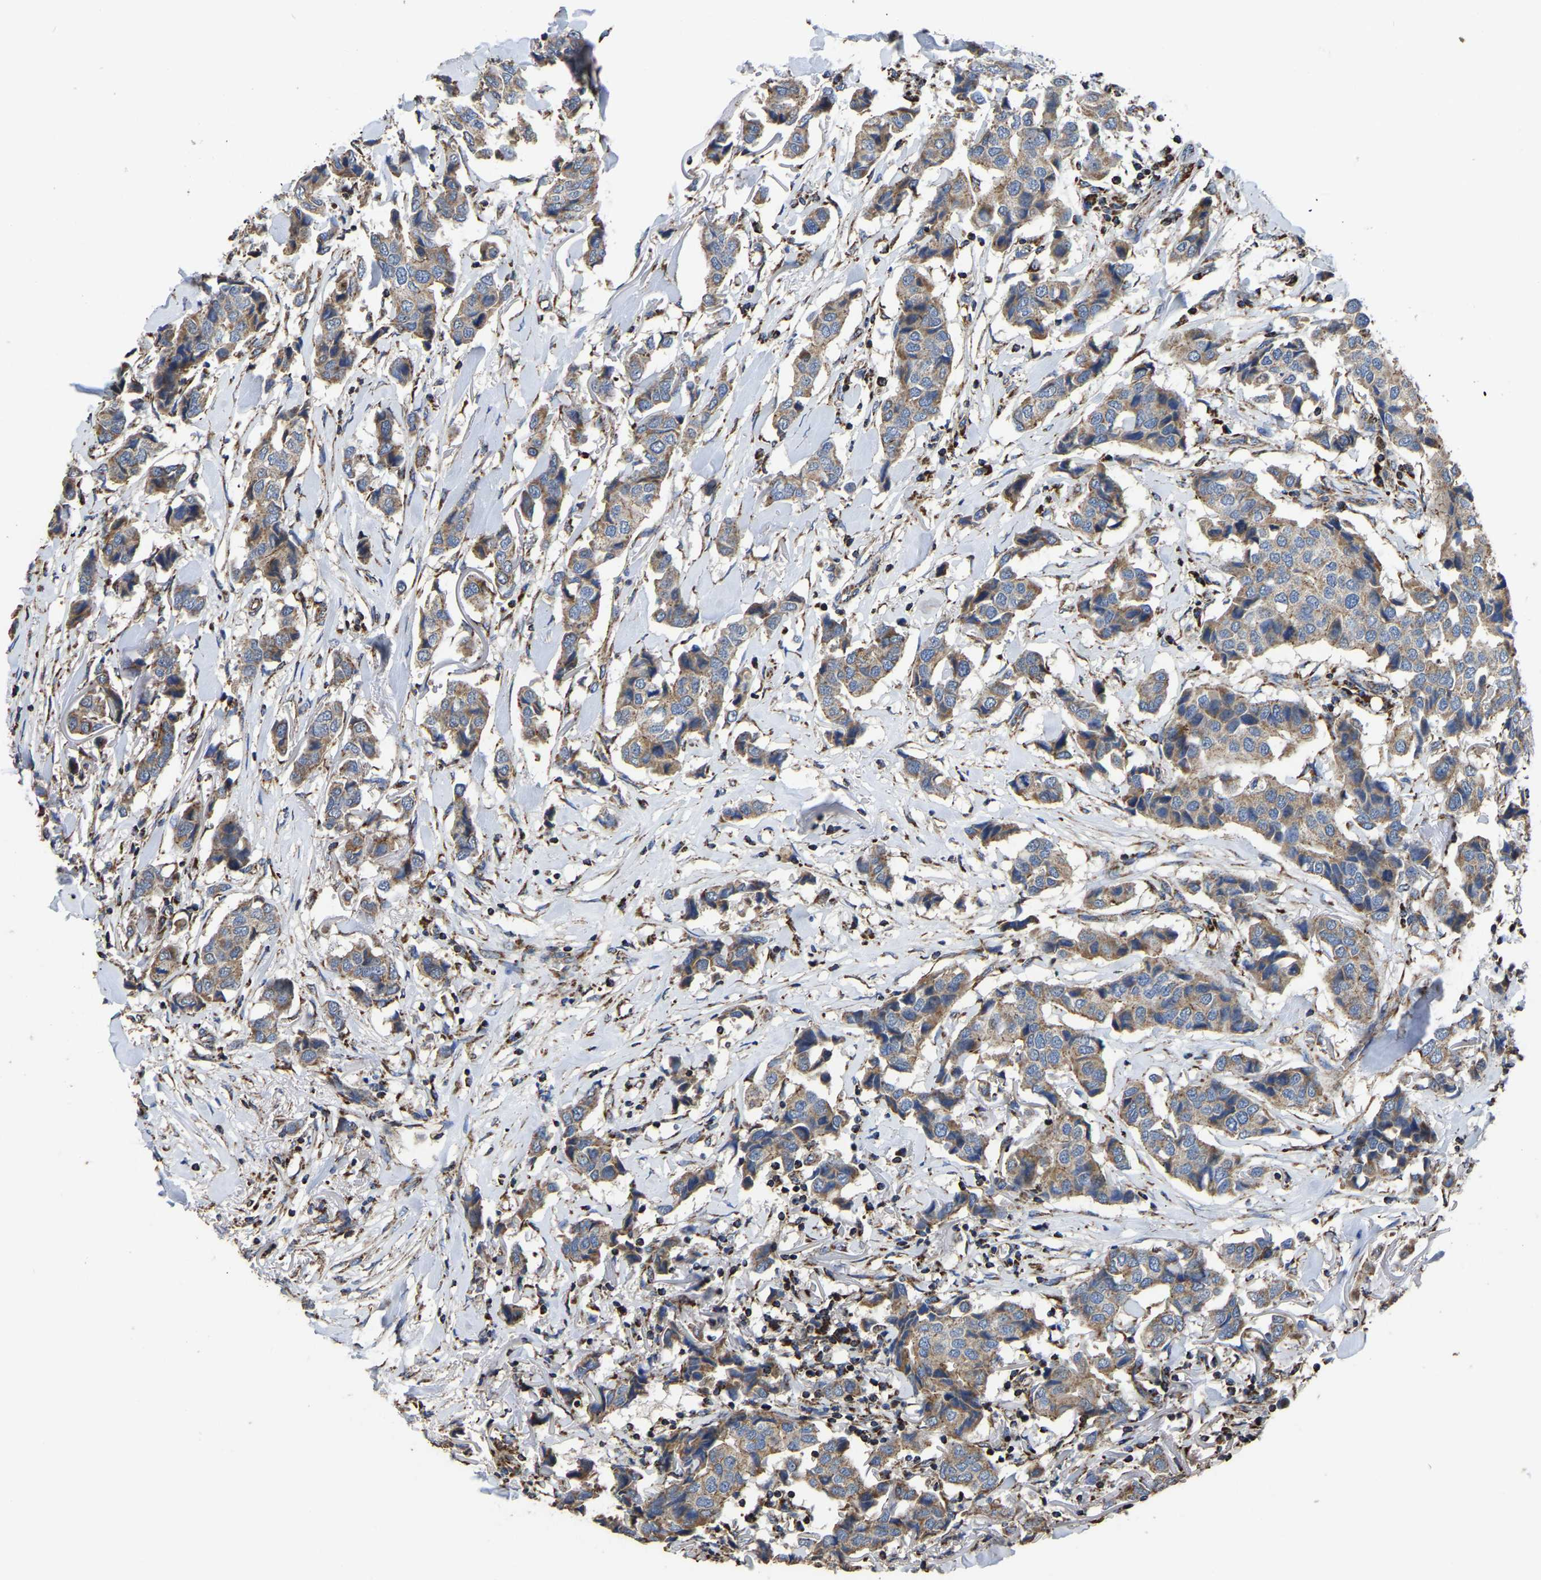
{"staining": {"intensity": "moderate", "quantity": ">75%", "location": "cytoplasmic/membranous"}, "tissue": "breast cancer", "cell_type": "Tumor cells", "image_type": "cancer", "snomed": [{"axis": "morphology", "description": "Duct carcinoma"}, {"axis": "topography", "description": "Breast"}], "caption": "Breast cancer (infiltrating ductal carcinoma) stained with immunohistochemistry (IHC) reveals moderate cytoplasmic/membranous positivity in about >75% of tumor cells.", "gene": "ETFA", "patient": {"sex": "female", "age": 80}}